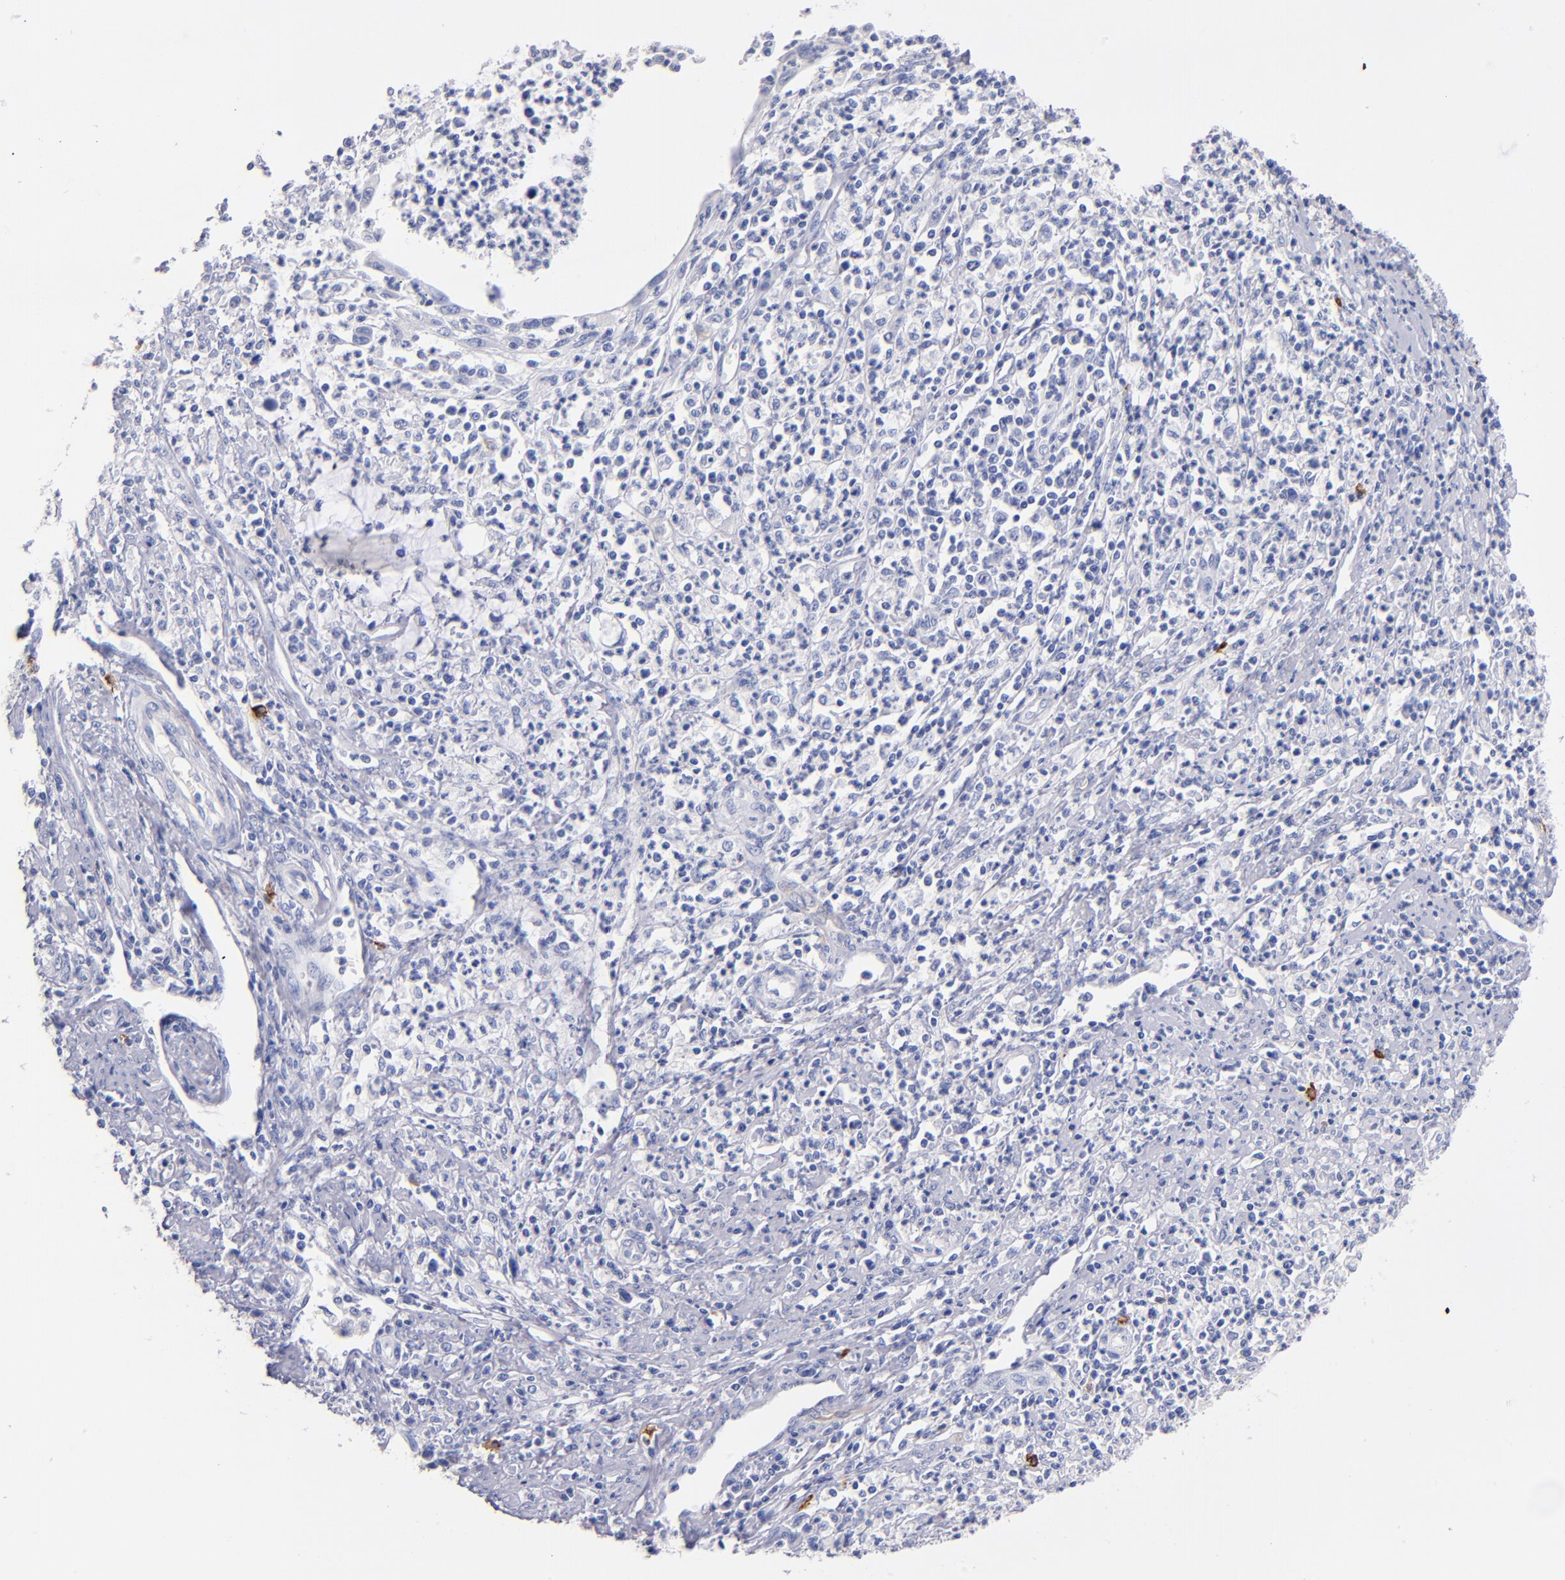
{"staining": {"intensity": "negative", "quantity": "none", "location": "none"}, "tissue": "cervical cancer", "cell_type": "Tumor cells", "image_type": "cancer", "snomed": [{"axis": "morphology", "description": "Adenocarcinoma, NOS"}, {"axis": "topography", "description": "Cervix"}], "caption": "Immunohistochemistry image of human cervical cancer (adenocarcinoma) stained for a protein (brown), which exhibits no expression in tumor cells.", "gene": "KIT", "patient": {"sex": "female", "age": 36}}